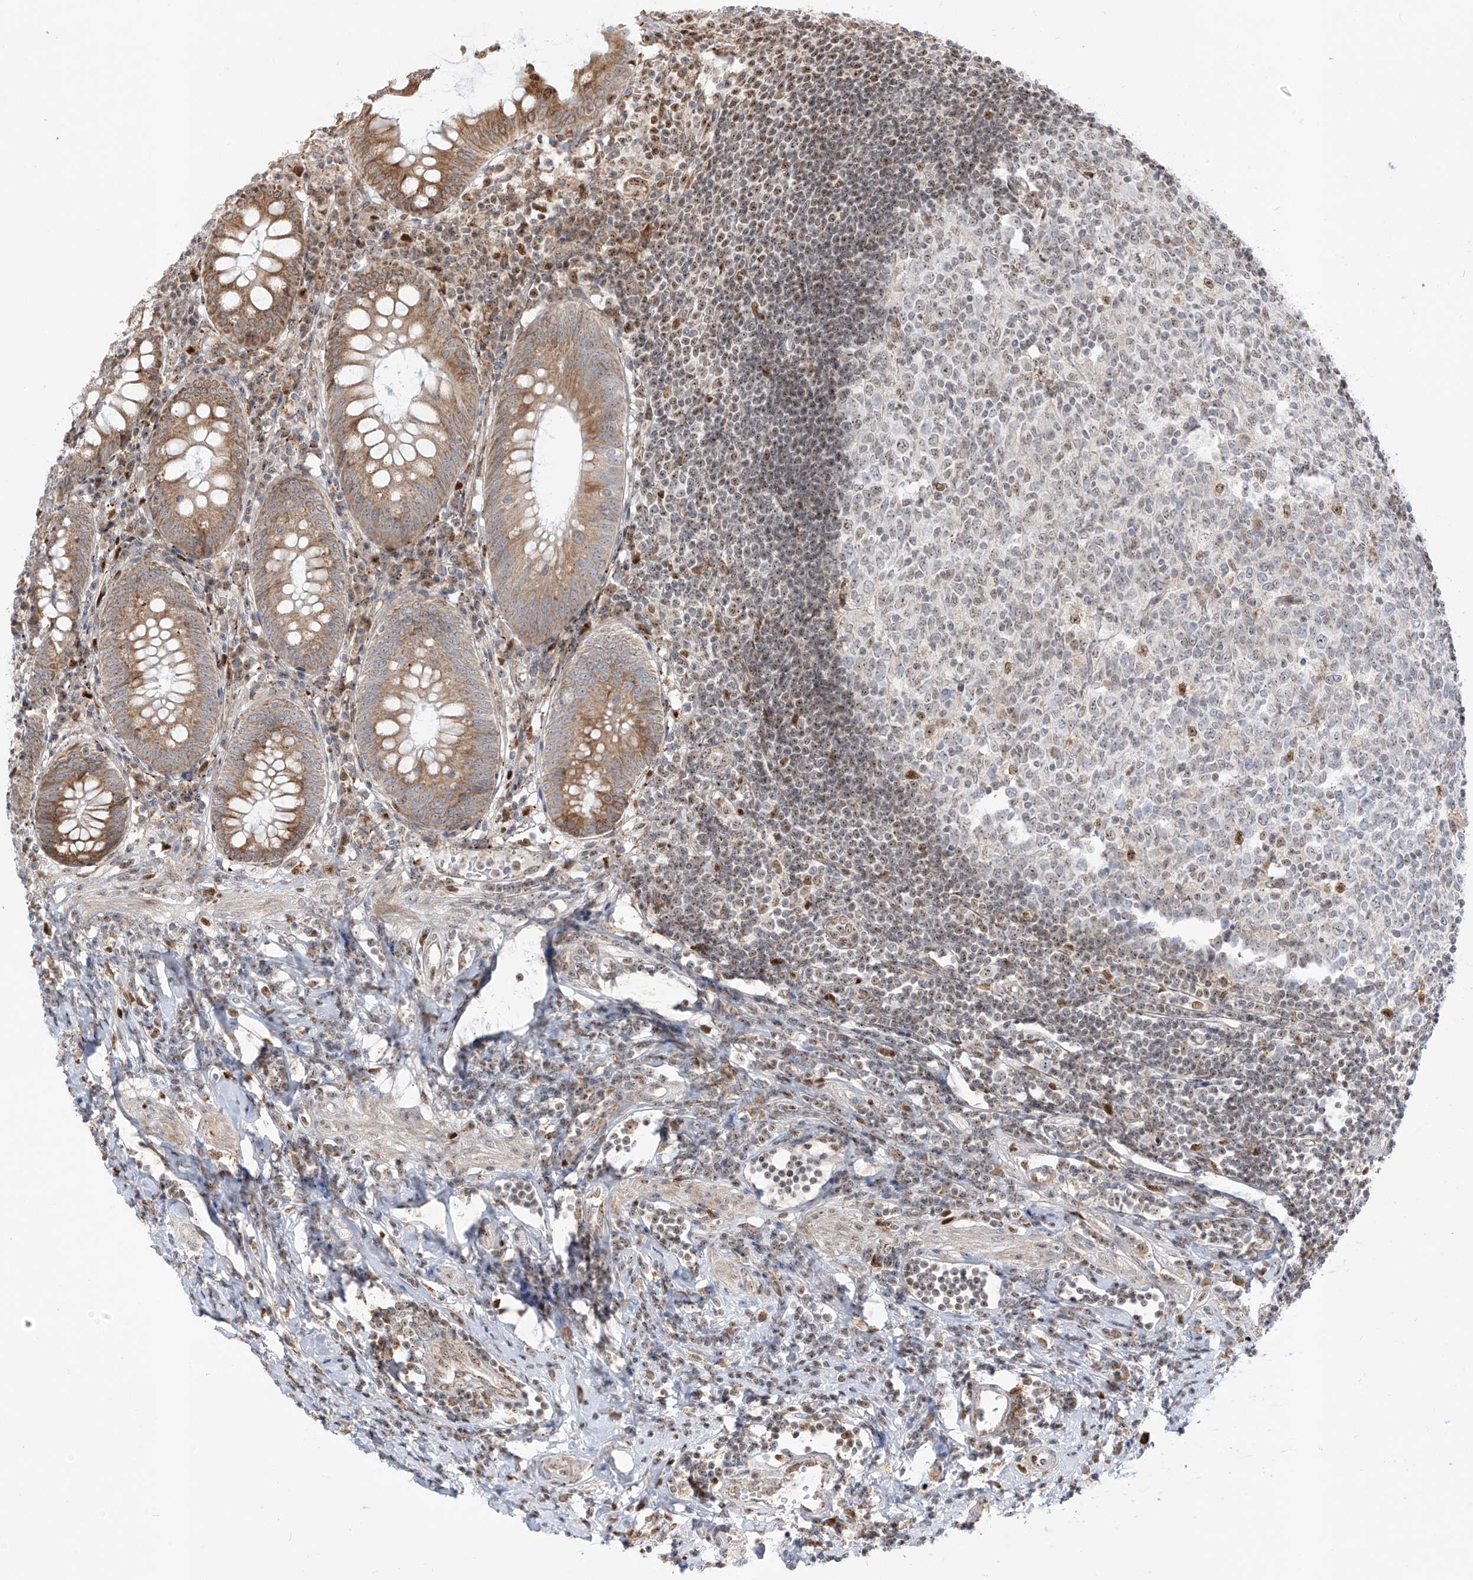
{"staining": {"intensity": "moderate", "quantity": ">75%", "location": "cytoplasmic/membranous"}, "tissue": "appendix", "cell_type": "Glandular cells", "image_type": "normal", "snomed": [{"axis": "morphology", "description": "Normal tissue, NOS"}, {"axis": "topography", "description": "Appendix"}], "caption": "This is an image of immunohistochemistry (IHC) staining of normal appendix, which shows moderate expression in the cytoplasmic/membranous of glandular cells.", "gene": "ZBTB8A", "patient": {"sex": "female", "age": 54}}